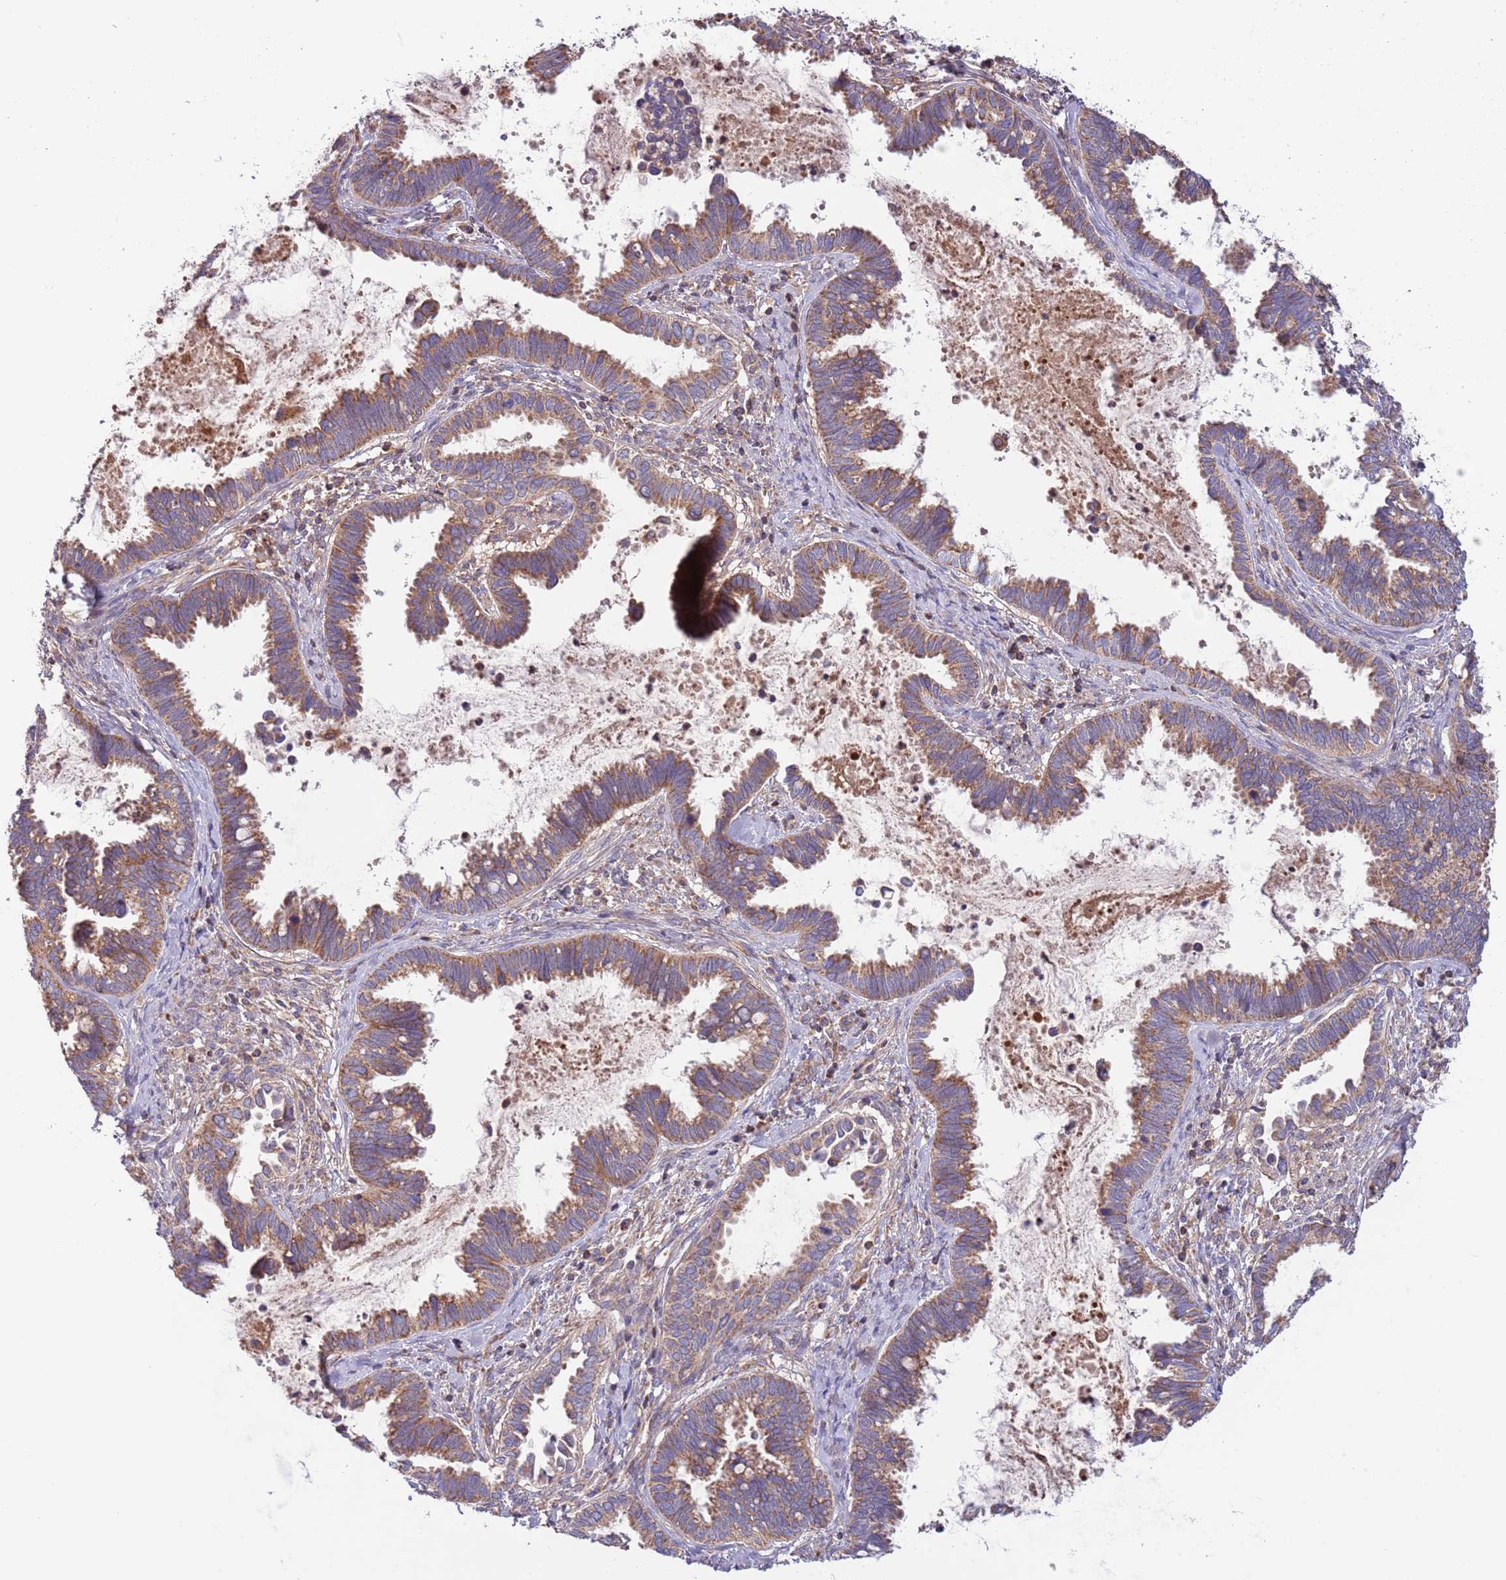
{"staining": {"intensity": "moderate", "quantity": ">75%", "location": "cytoplasmic/membranous"}, "tissue": "cervical cancer", "cell_type": "Tumor cells", "image_type": "cancer", "snomed": [{"axis": "morphology", "description": "Adenocarcinoma, NOS"}, {"axis": "topography", "description": "Cervix"}], "caption": "The immunohistochemical stain highlights moderate cytoplasmic/membranous staining in tumor cells of cervical adenocarcinoma tissue.", "gene": "DNAJA3", "patient": {"sex": "female", "age": 37}}